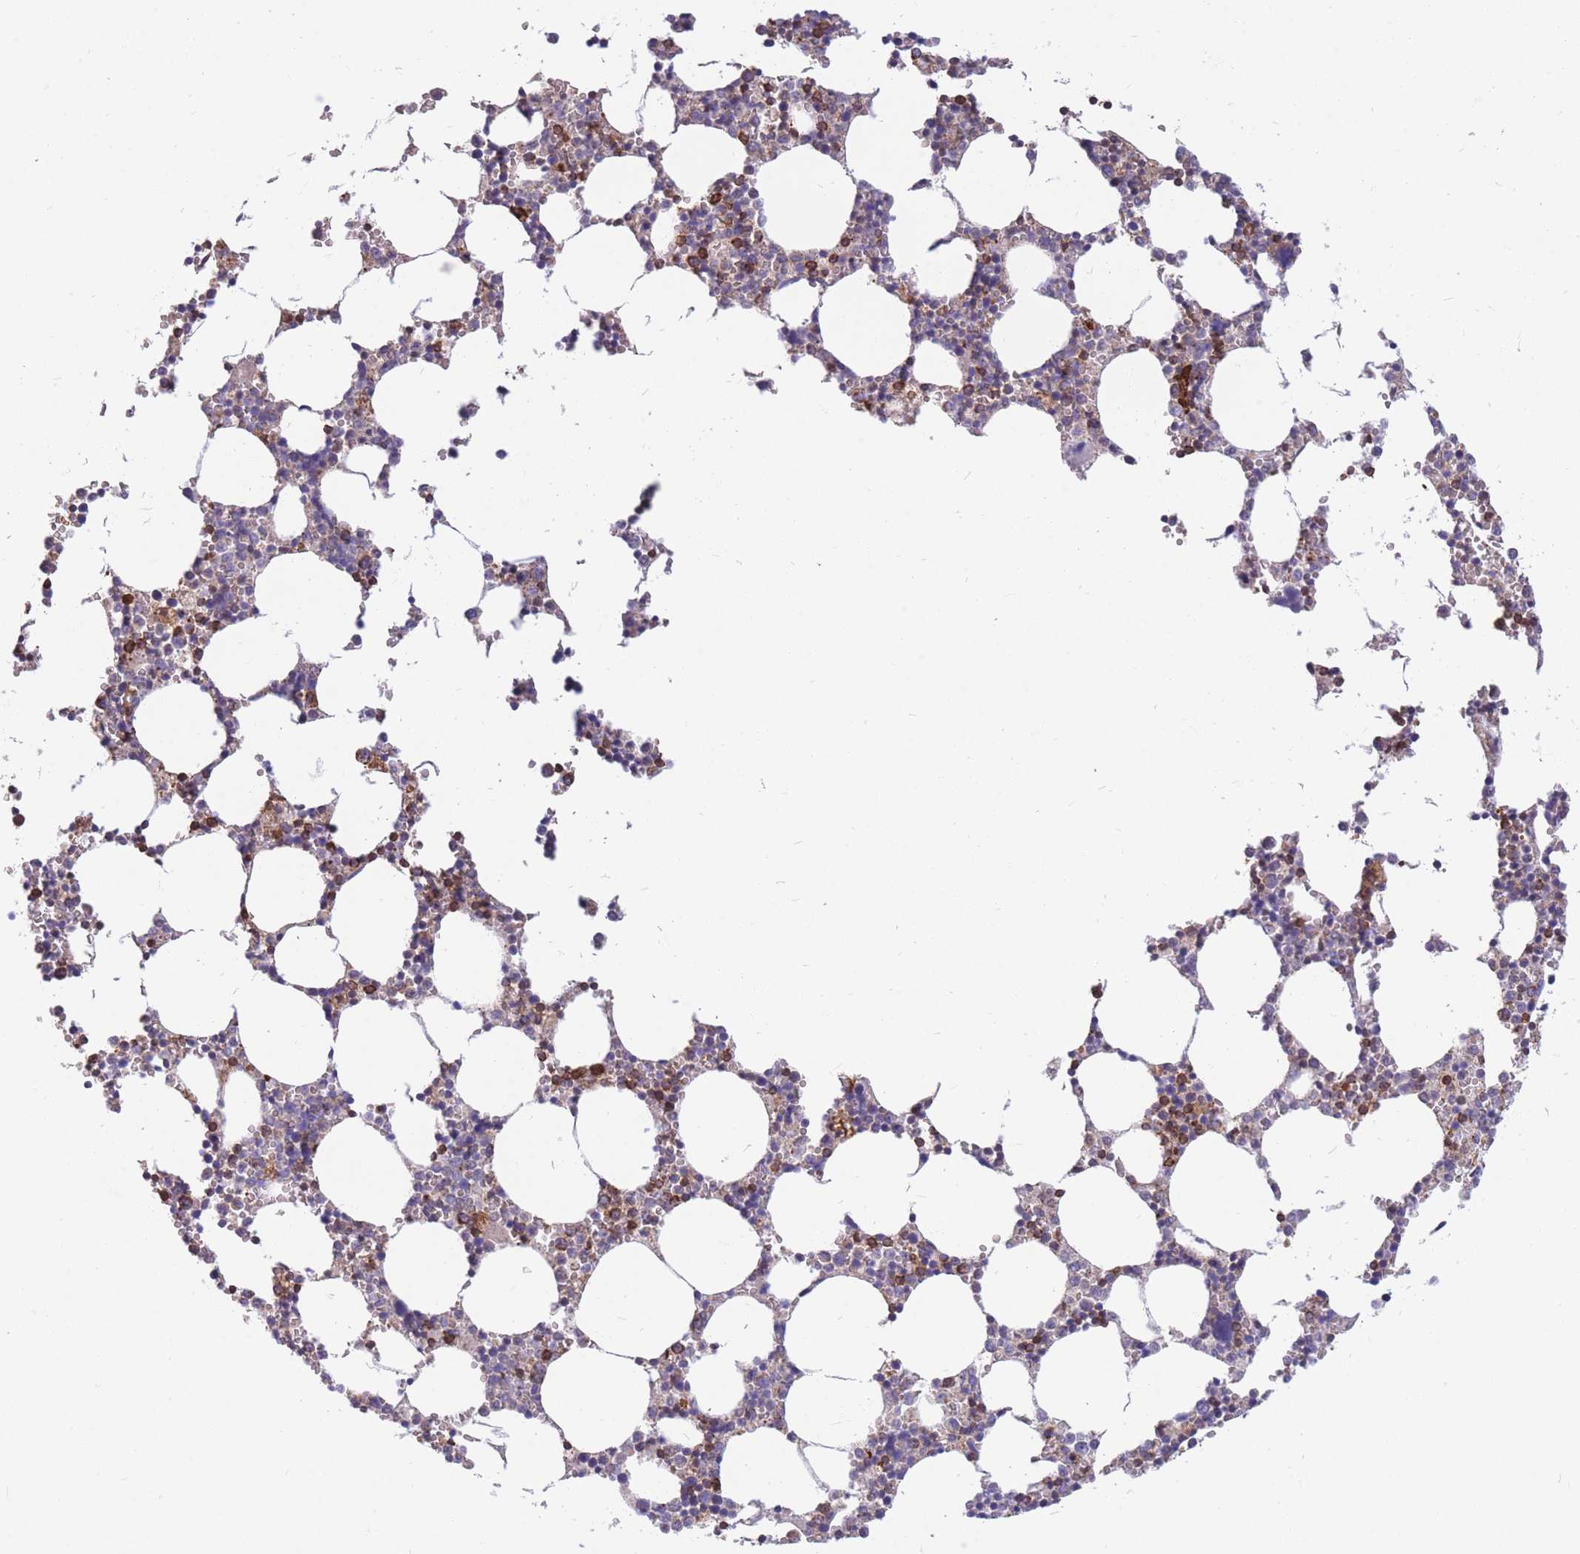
{"staining": {"intensity": "moderate", "quantity": "<25%", "location": "cytoplasmic/membranous"}, "tissue": "bone marrow", "cell_type": "Hematopoietic cells", "image_type": "normal", "snomed": [{"axis": "morphology", "description": "Normal tissue, NOS"}, {"axis": "topography", "description": "Bone marrow"}], "caption": "Bone marrow stained with DAB (3,3'-diaminobenzidine) immunohistochemistry (IHC) displays low levels of moderate cytoplasmic/membranous positivity in about <25% of hematopoietic cells.", "gene": "MRPL54", "patient": {"sex": "female", "age": 64}}